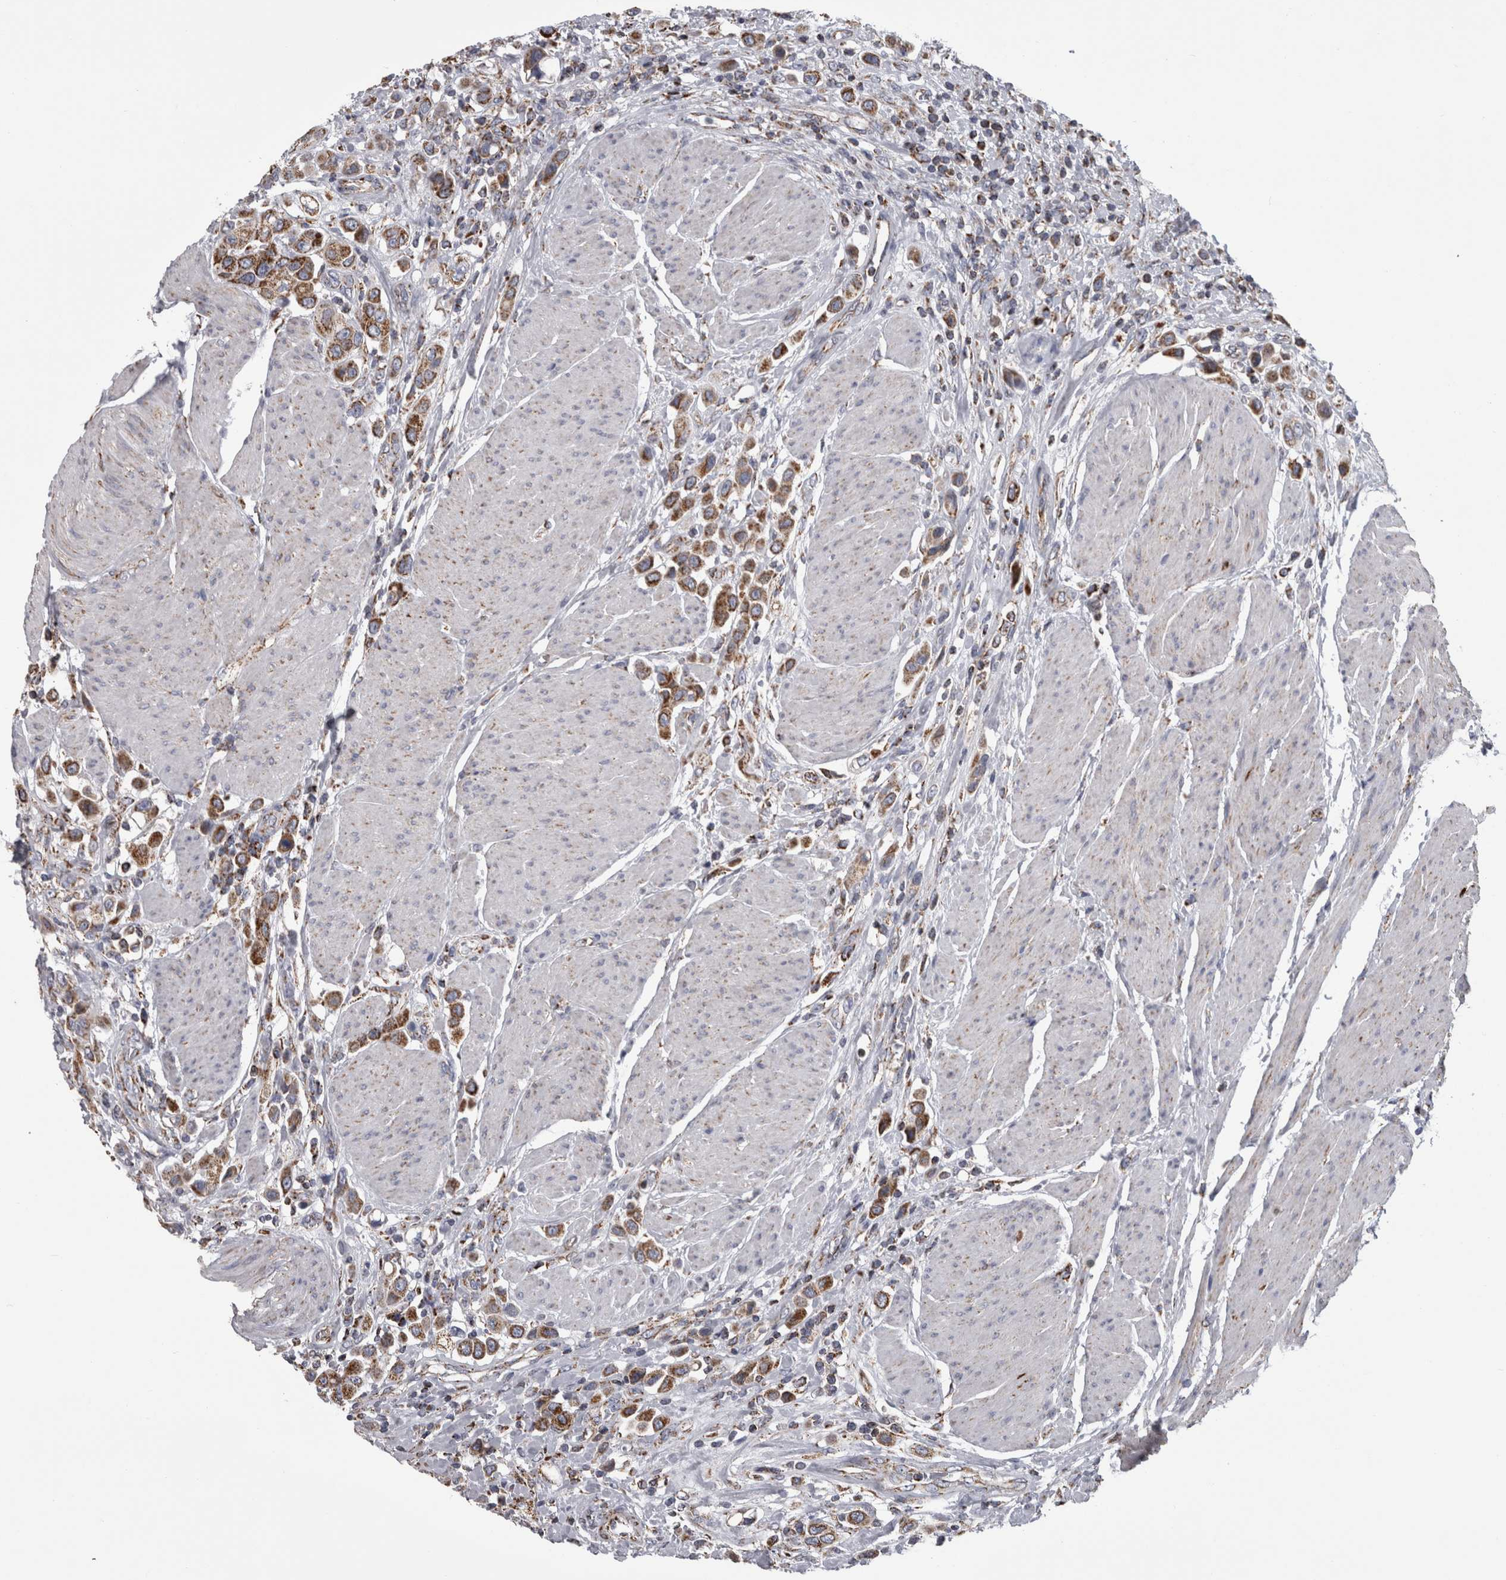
{"staining": {"intensity": "moderate", "quantity": ">75%", "location": "cytoplasmic/membranous"}, "tissue": "urothelial cancer", "cell_type": "Tumor cells", "image_type": "cancer", "snomed": [{"axis": "morphology", "description": "Urothelial carcinoma, High grade"}, {"axis": "topography", "description": "Urinary bladder"}], "caption": "Immunohistochemical staining of urothelial carcinoma (high-grade) displays moderate cytoplasmic/membranous protein expression in approximately >75% of tumor cells.", "gene": "MDH2", "patient": {"sex": "male", "age": 50}}